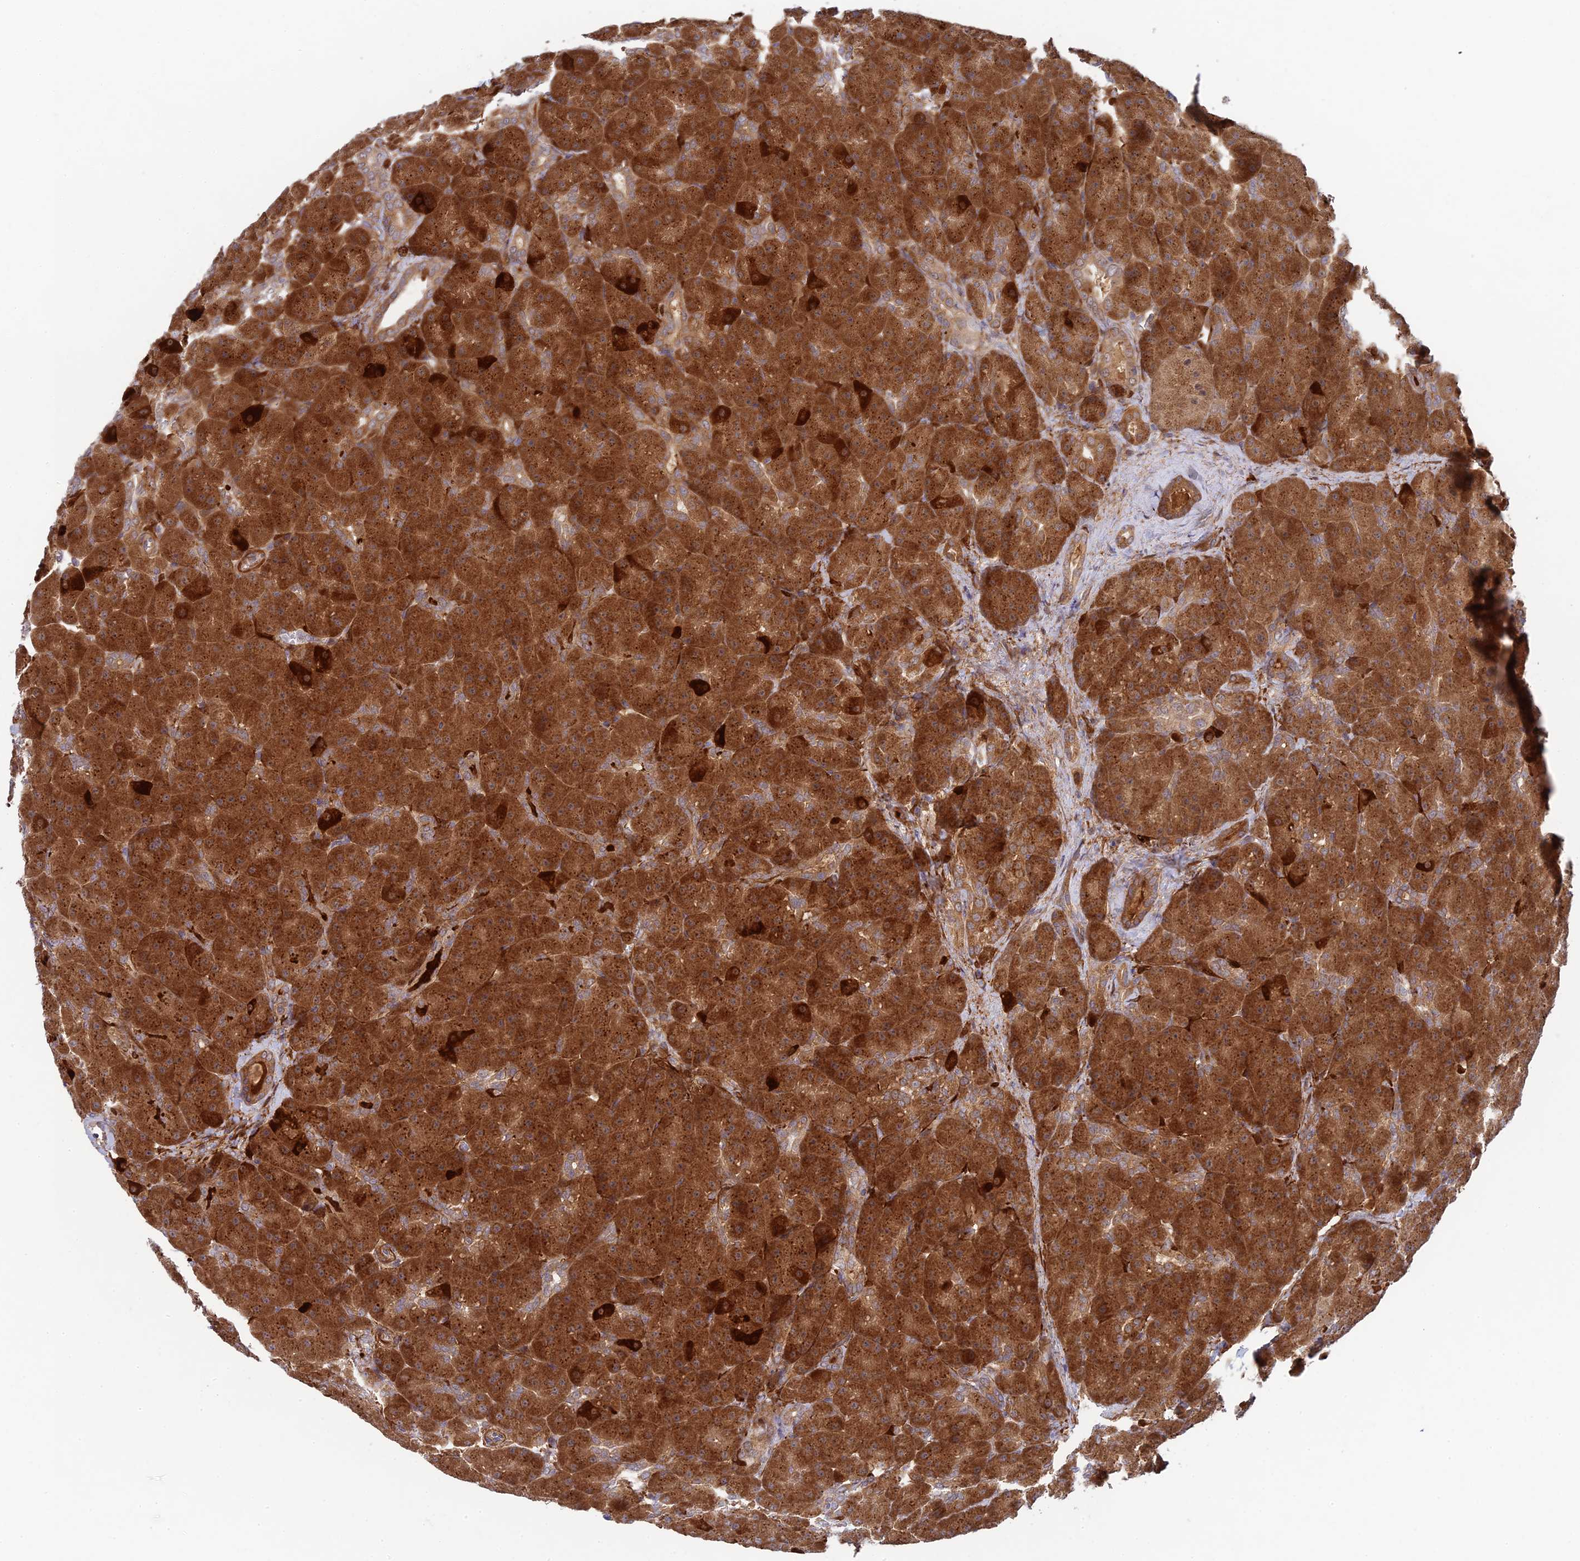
{"staining": {"intensity": "strong", "quantity": ">75%", "location": "cytoplasmic/membranous"}, "tissue": "pancreas", "cell_type": "Exocrine glandular cells", "image_type": "normal", "snomed": [{"axis": "morphology", "description": "Normal tissue, NOS"}, {"axis": "topography", "description": "Pancreas"}], "caption": "Immunohistochemistry photomicrograph of unremarkable pancreas: pancreas stained using immunohistochemistry reveals high levels of strong protein expression localized specifically in the cytoplasmic/membranous of exocrine glandular cells, appearing as a cytoplasmic/membranous brown color.", "gene": "INCA1", "patient": {"sex": "male", "age": 66}}